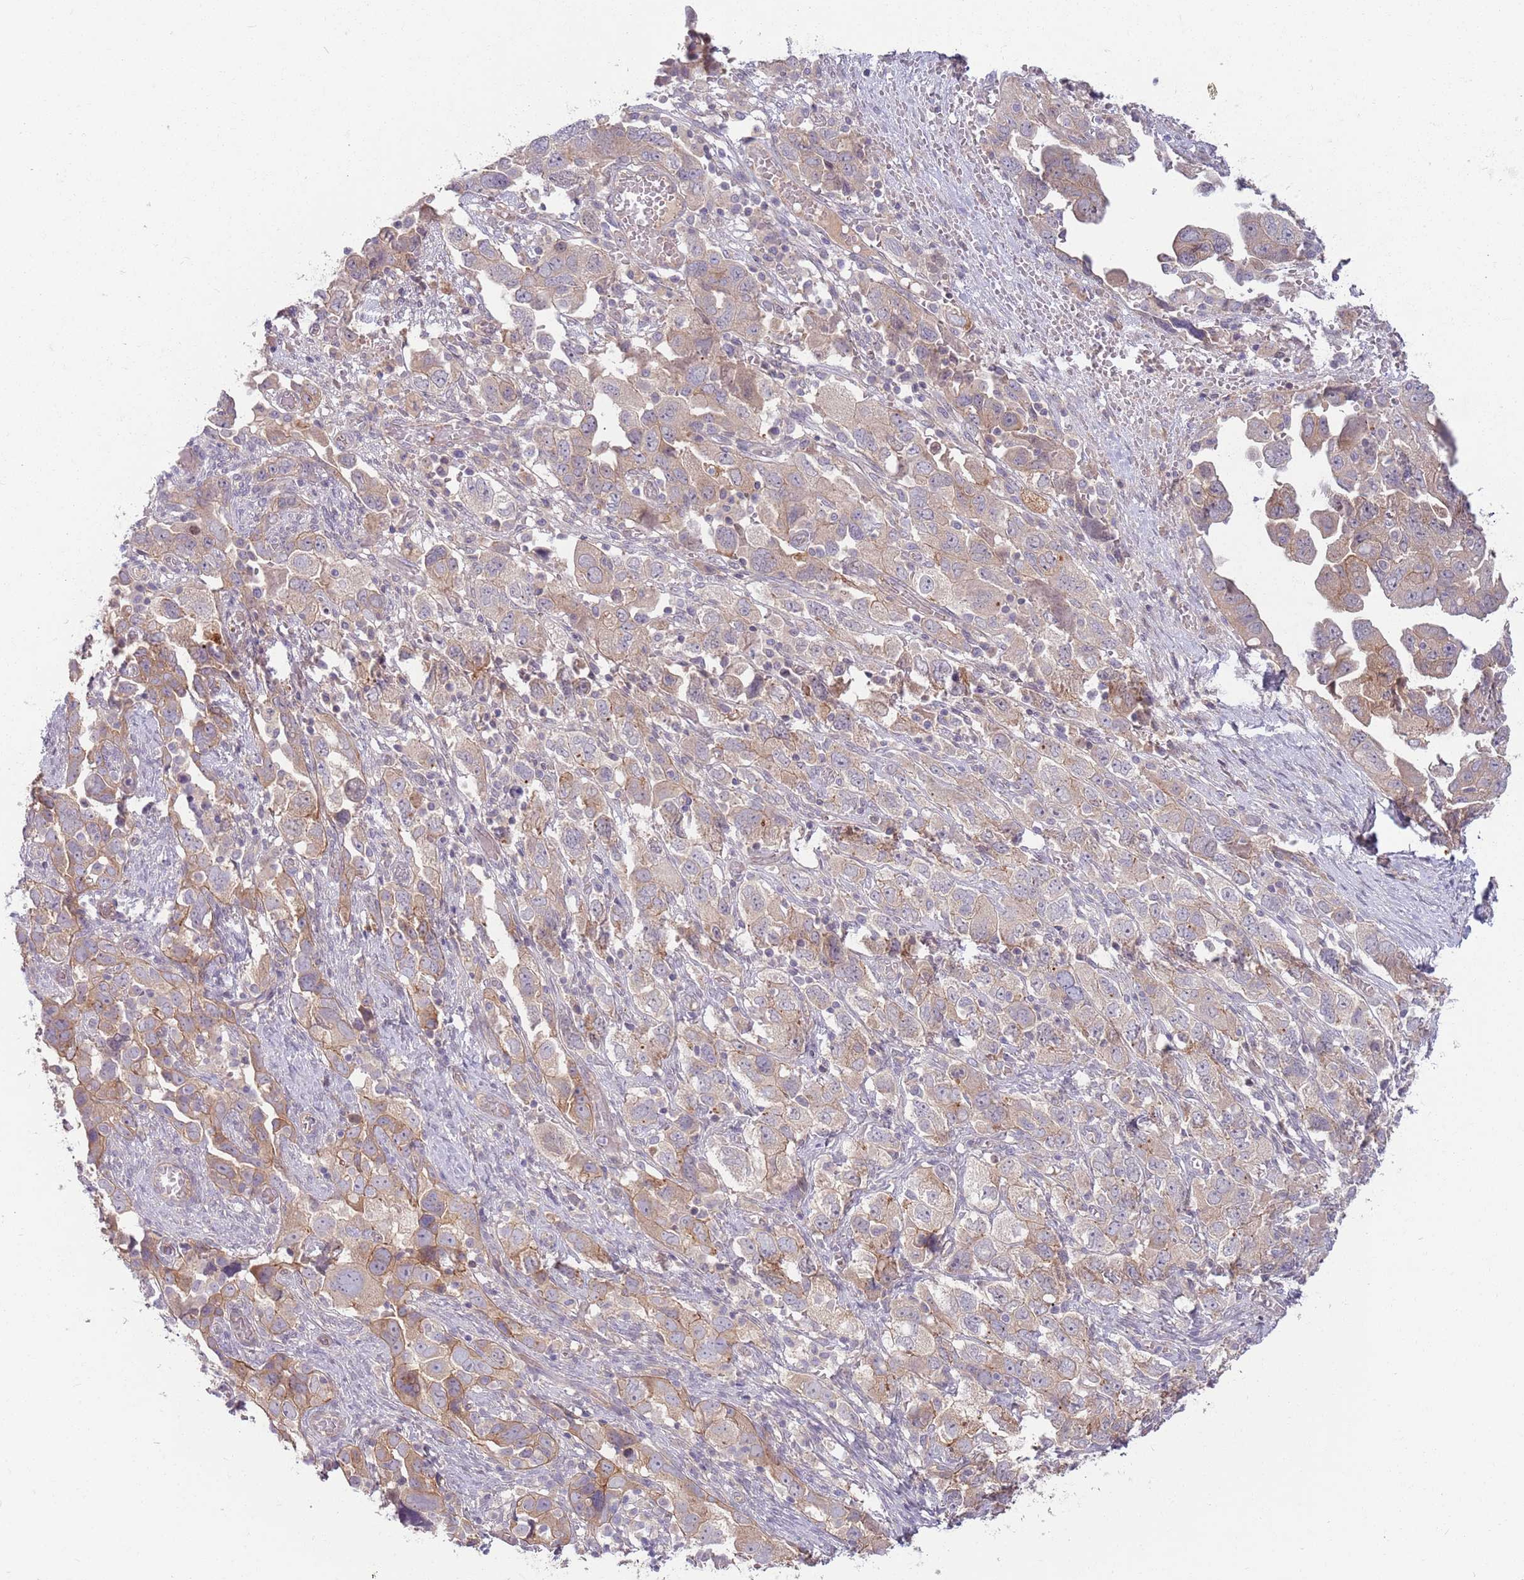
{"staining": {"intensity": "moderate", "quantity": "25%-75%", "location": "cytoplasmic/membranous"}, "tissue": "ovarian cancer", "cell_type": "Tumor cells", "image_type": "cancer", "snomed": [{"axis": "morphology", "description": "Carcinoma, NOS"}, {"axis": "morphology", "description": "Cystadenocarcinoma, serous, NOS"}, {"axis": "topography", "description": "Ovary"}], "caption": "Immunohistochemistry (DAB) staining of carcinoma (ovarian) displays moderate cytoplasmic/membranous protein expression in approximately 25%-75% of tumor cells. (DAB IHC, brown staining for protein, blue staining for nuclei).", "gene": "SAV1", "patient": {"sex": "female", "age": 69}}